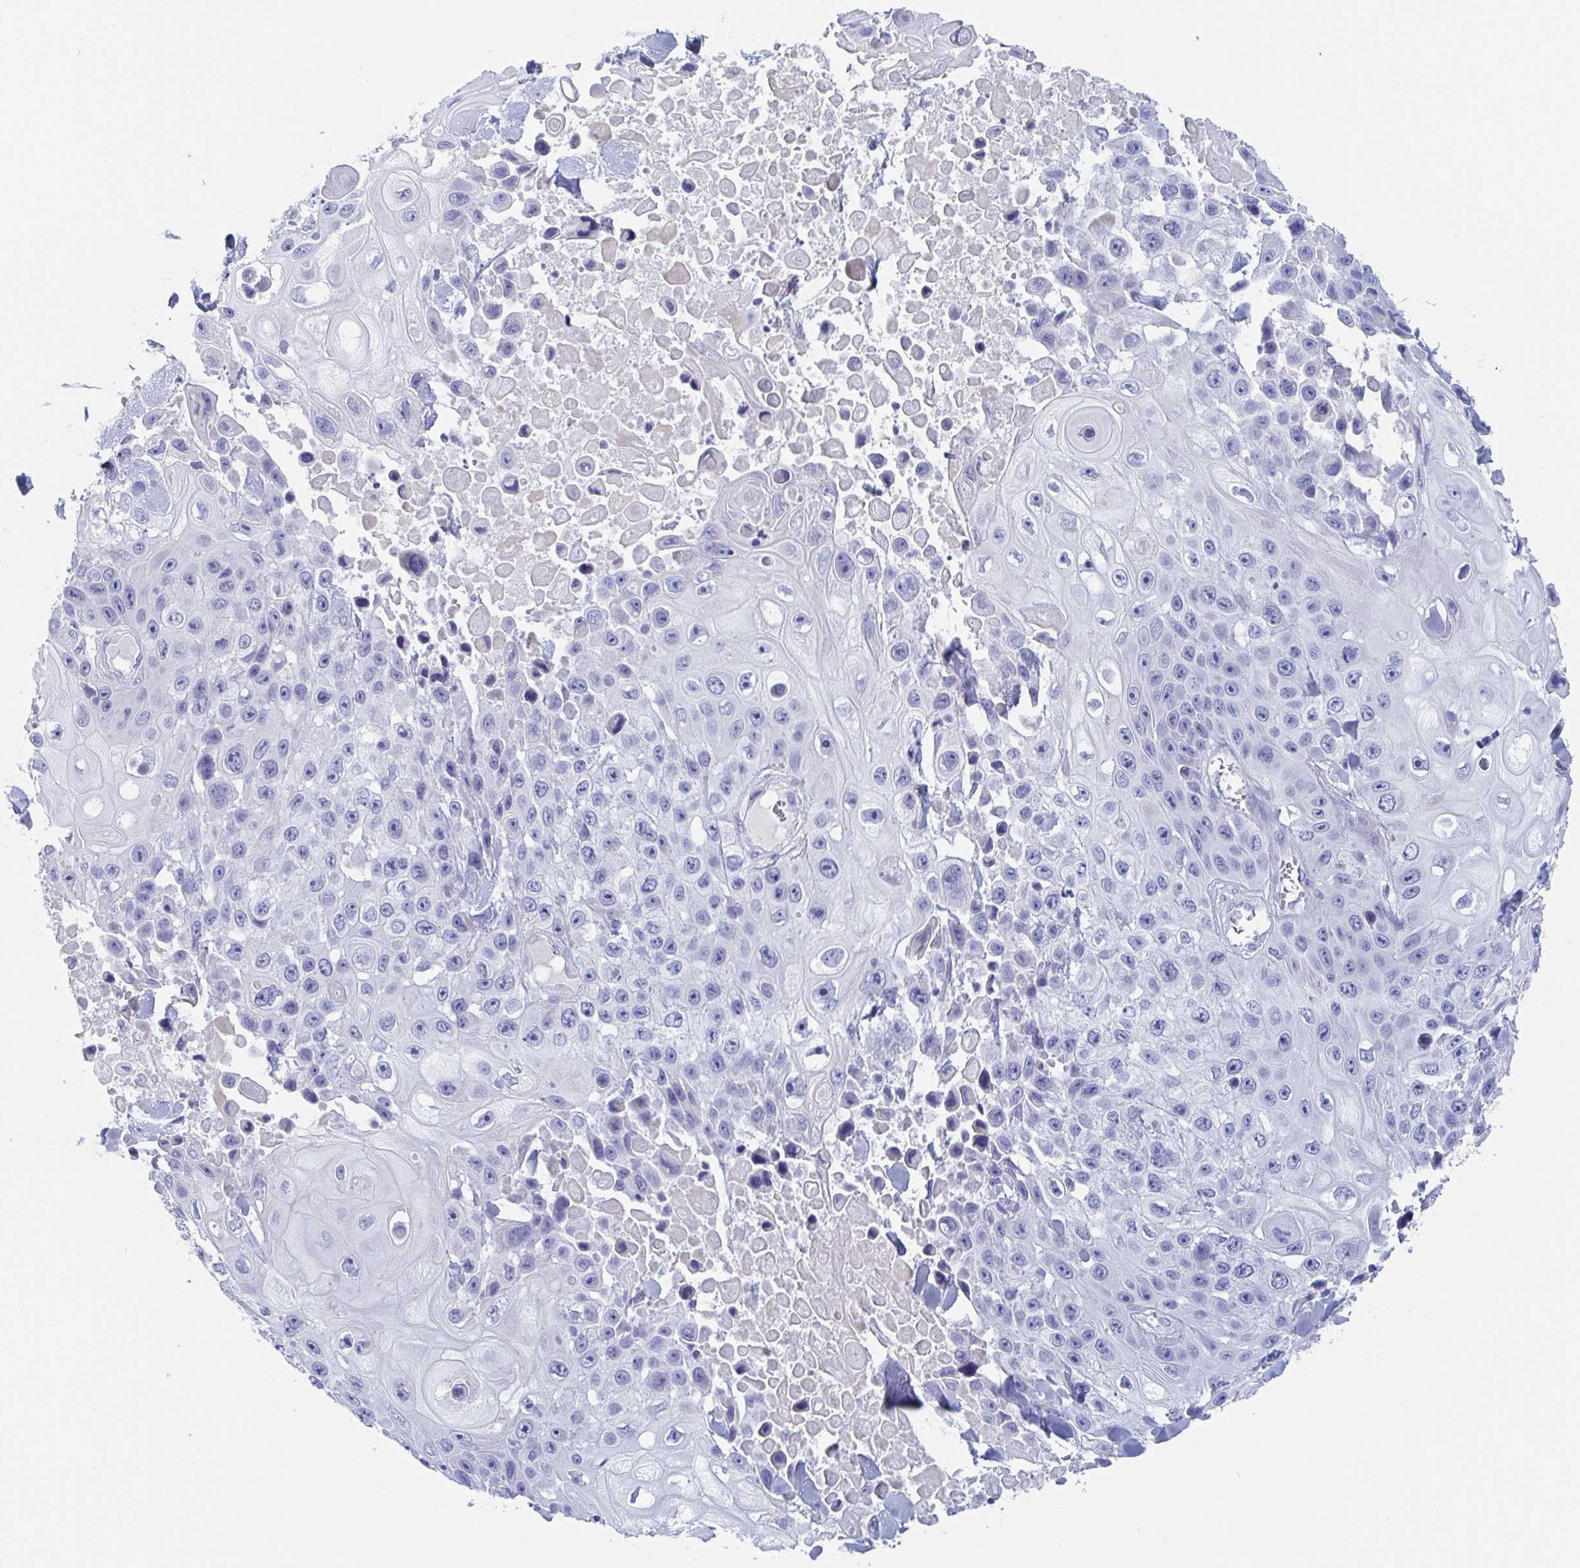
{"staining": {"intensity": "negative", "quantity": "none", "location": "none"}, "tissue": "skin cancer", "cell_type": "Tumor cells", "image_type": "cancer", "snomed": [{"axis": "morphology", "description": "Squamous cell carcinoma, NOS"}, {"axis": "topography", "description": "Skin"}], "caption": "DAB (3,3'-diaminobenzidine) immunohistochemical staining of squamous cell carcinoma (skin) shows no significant staining in tumor cells.", "gene": "NT5C3B", "patient": {"sex": "male", "age": 82}}